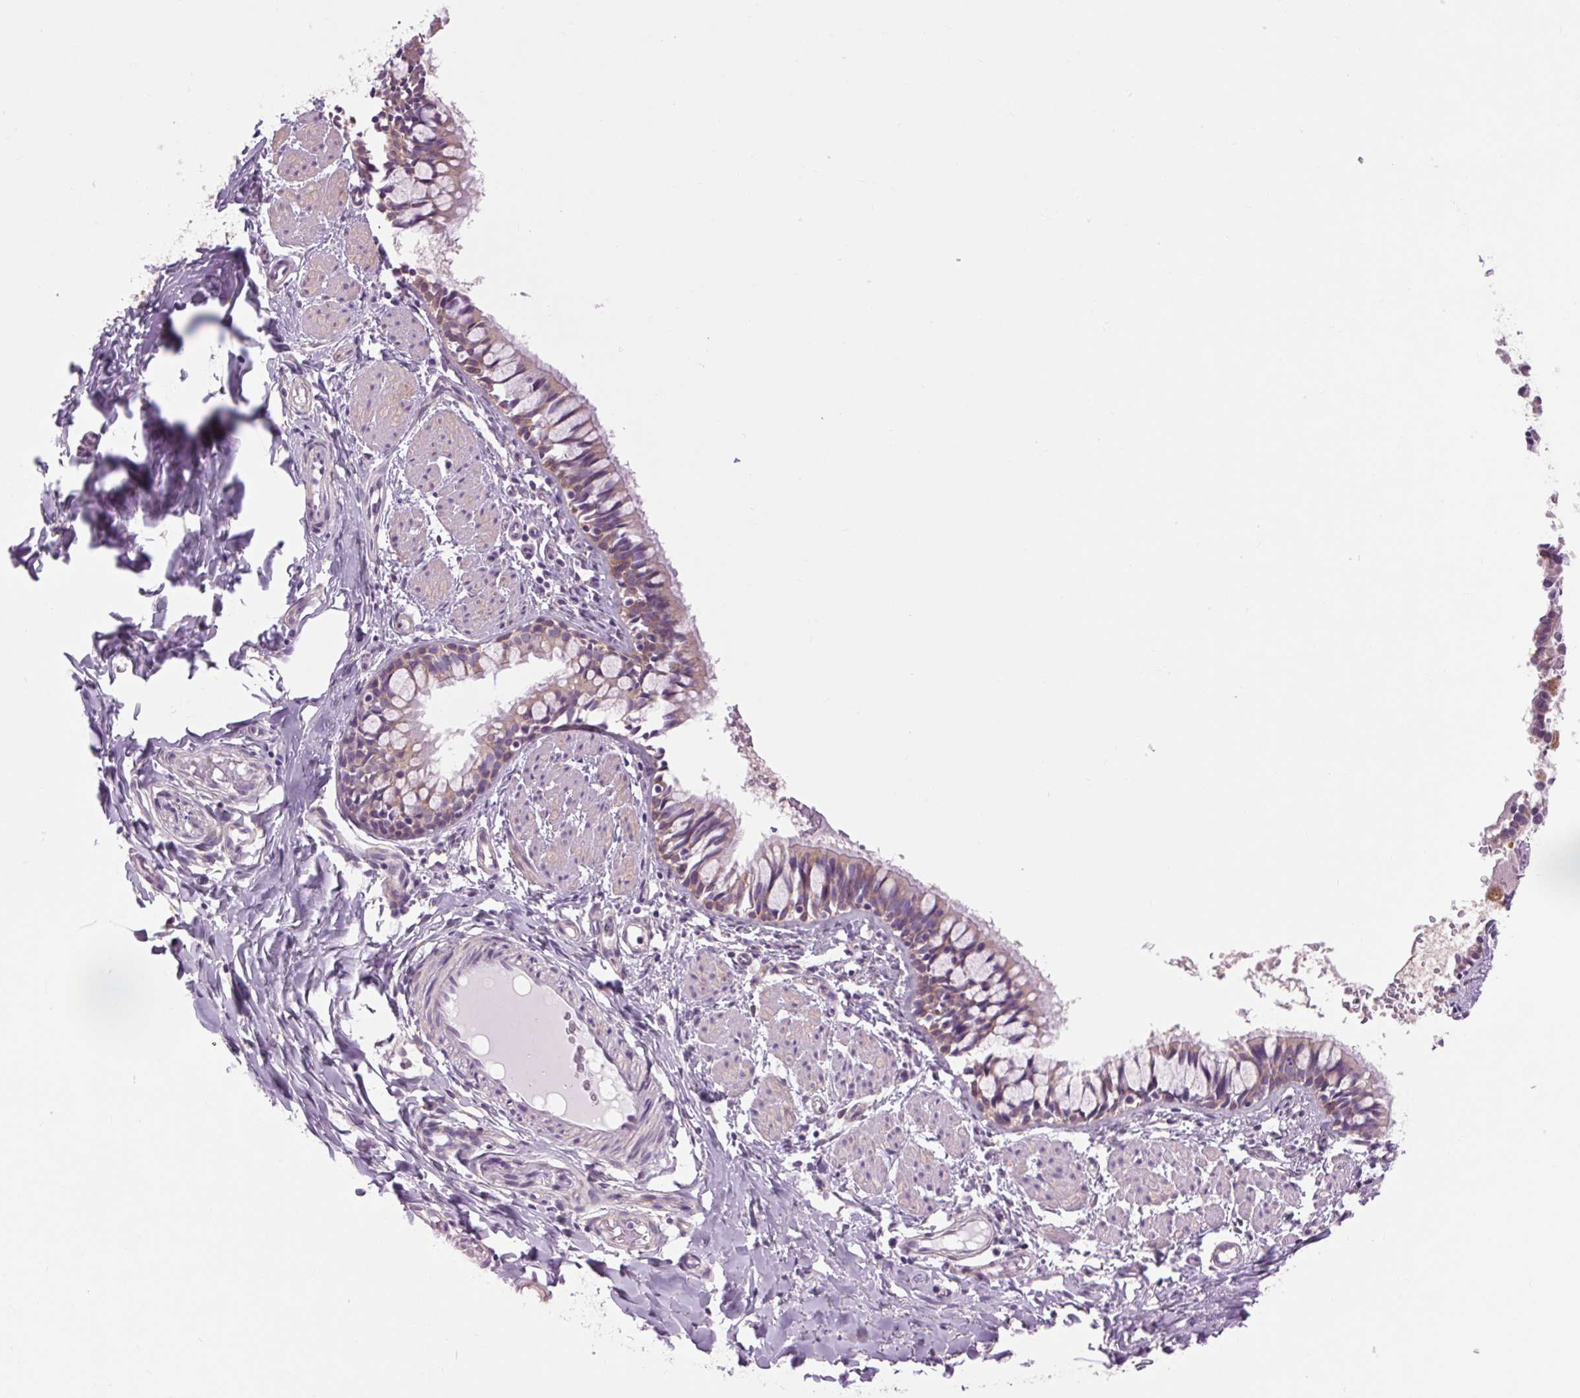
{"staining": {"intensity": "moderate", "quantity": "25%-75%", "location": "cytoplasmic/membranous"}, "tissue": "bronchus", "cell_type": "Respiratory epithelial cells", "image_type": "normal", "snomed": [{"axis": "morphology", "description": "Normal tissue, NOS"}, {"axis": "topography", "description": "Bronchus"}], "caption": "Moderate cytoplasmic/membranous protein positivity is seen in about 25%-75% of respiratory epithelial cells in bronchus.", "gene": "SOWAHC", "patient": {"sex": "male", "age": 1}}